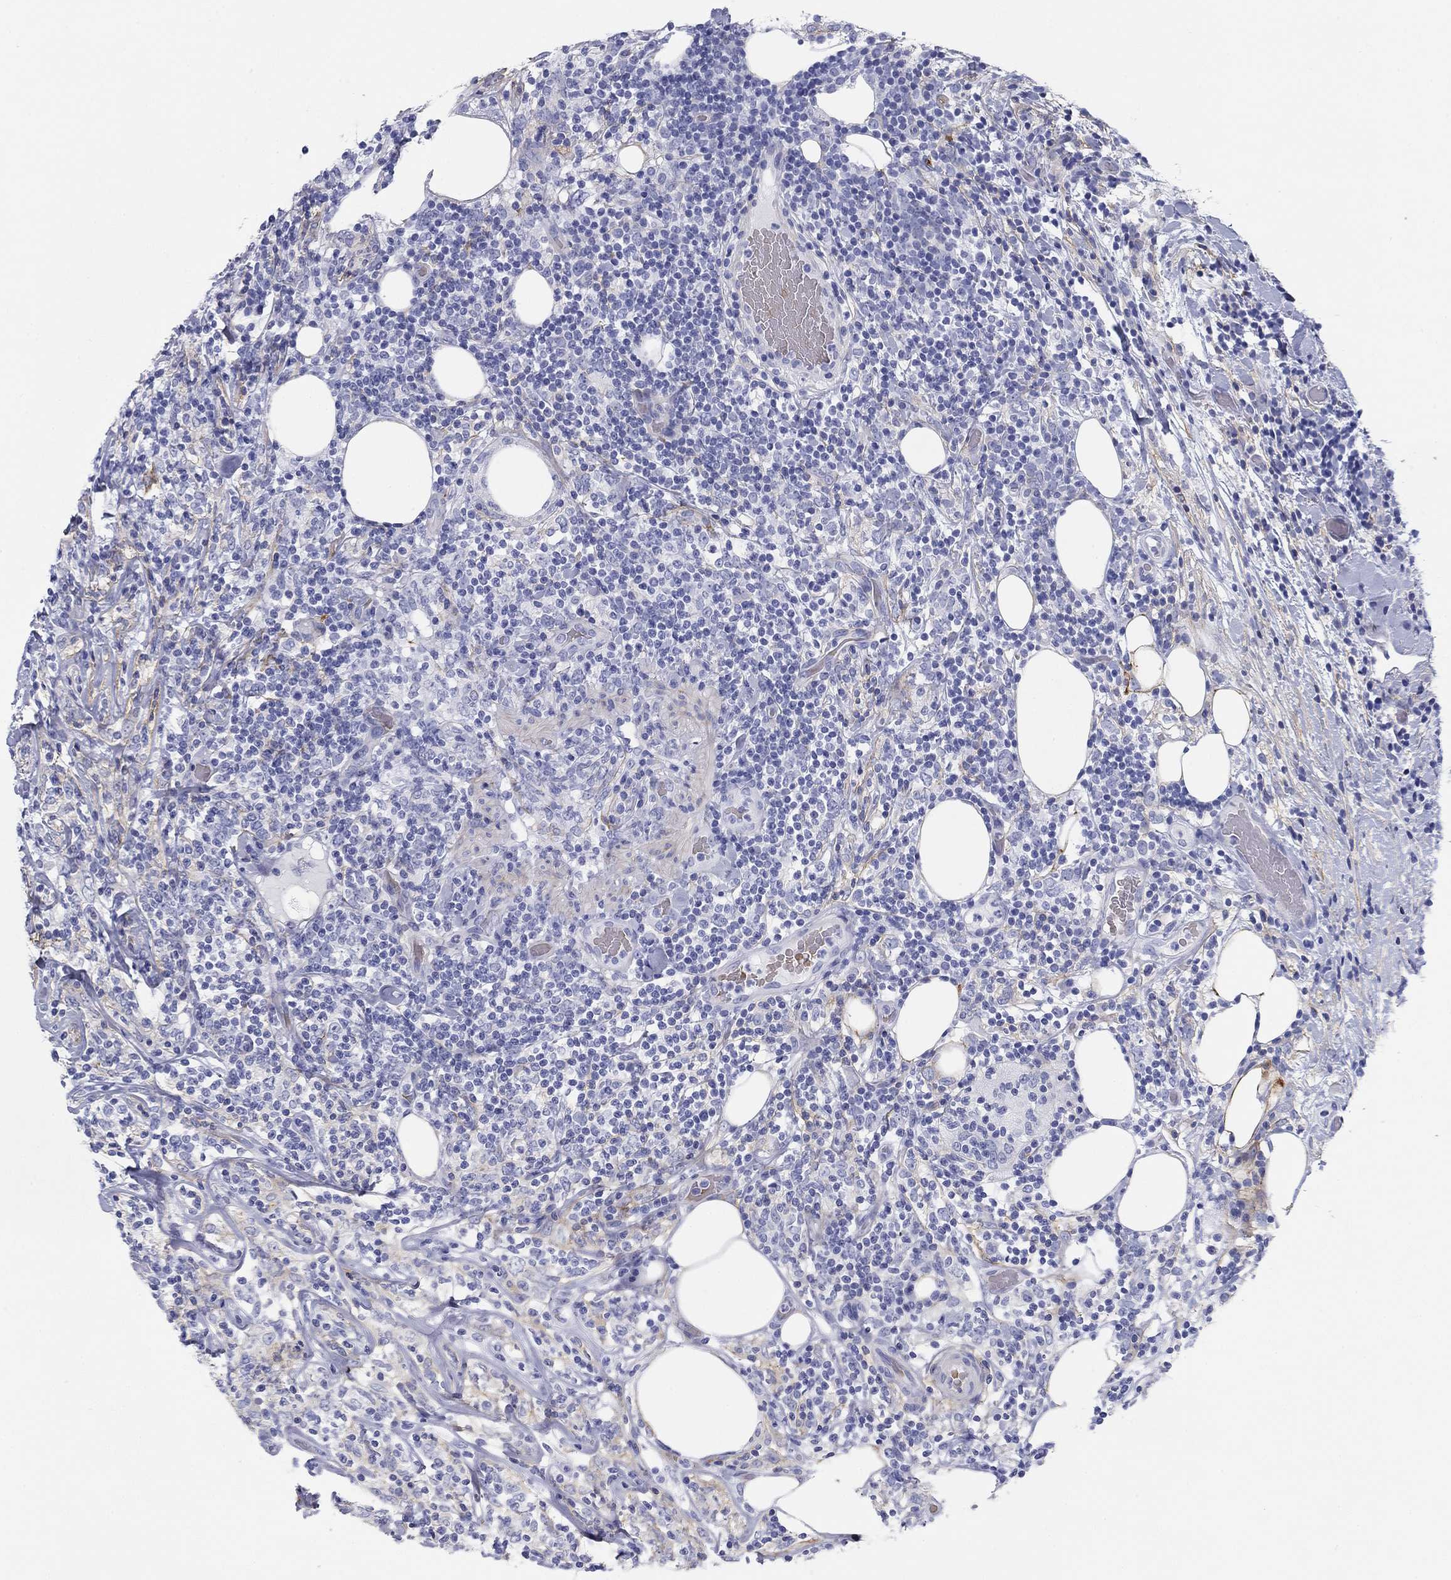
{"staining": {"intensity": "negative", "quantity": "none", "location": "none"}, "tissue": "lymphoma", "cell_type": "Tumor cells", "image_type": "cancer", "snomed": [{"axis": "morphology", "description": "Malignant lymphoma, non-Hodgkin's type, High grade"}, {"axis": "topography", "description": "Lymph node"}], "caption": "IHC of human lymphoma exhibits no expression in tumor cells.", "gene": "GPC1", "patient": {"sex": "female", "age": 84}}